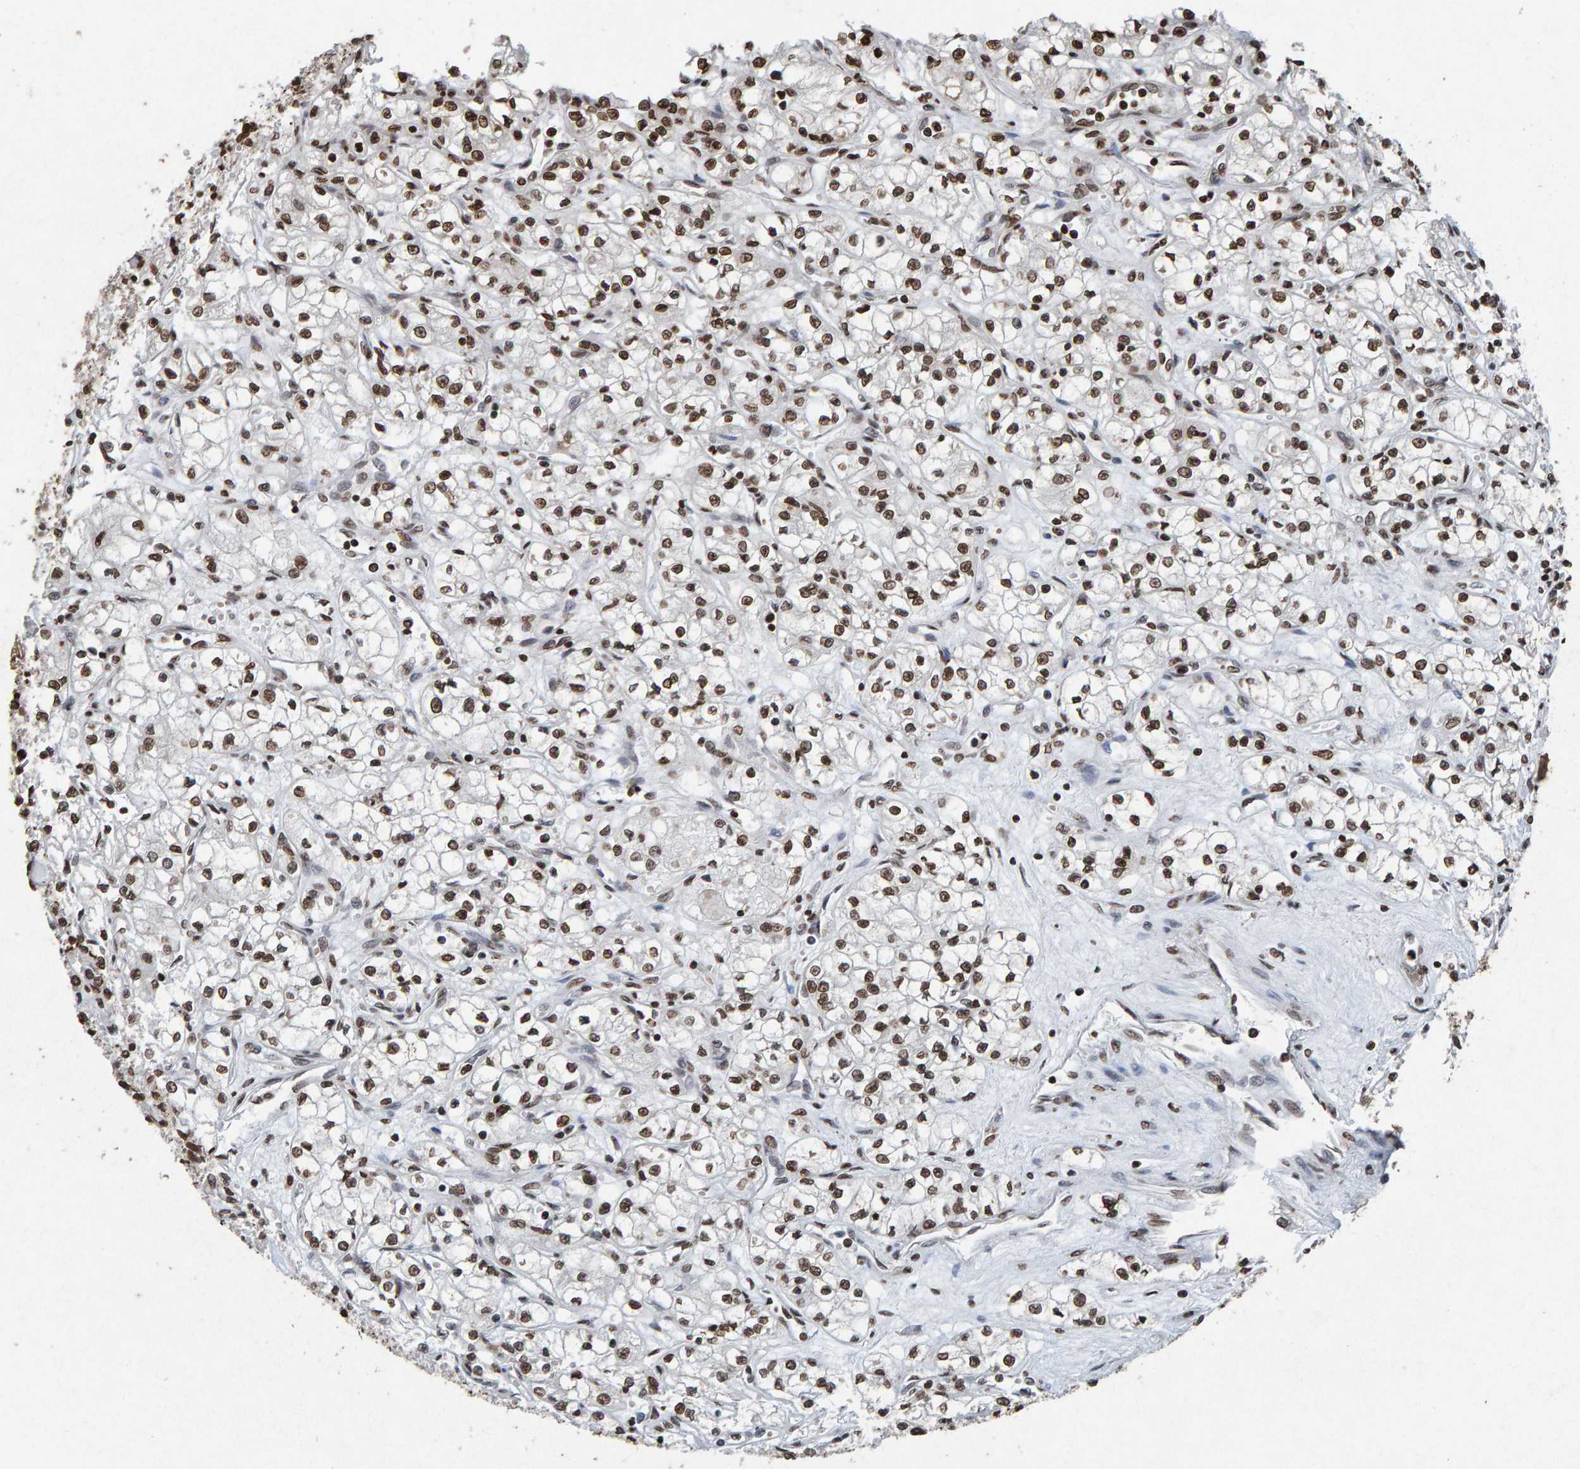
{"staining": {"intensity": "strong", "quantity": ">75%", "location": "nuclear"}, "tissue": "renal cancer", "cell_type": "Tumor cells", "image_type": "cancer", "snomed": [{"axis": "morphology", "description": "Normal tissue, NOS"}, {"axis": "morphology", "description": "Adenocarcinoma, NOS"}, {"axis": "topography", "description": "Kidney"}], "caption": "Protein staining of renal cancer (adenocarcinoma) tissue exhibits strong nuclear staining in approximately >75% of tumor cells.", "gene": "H2AZ1", "patient": {"sex": "male", "age": 59}}